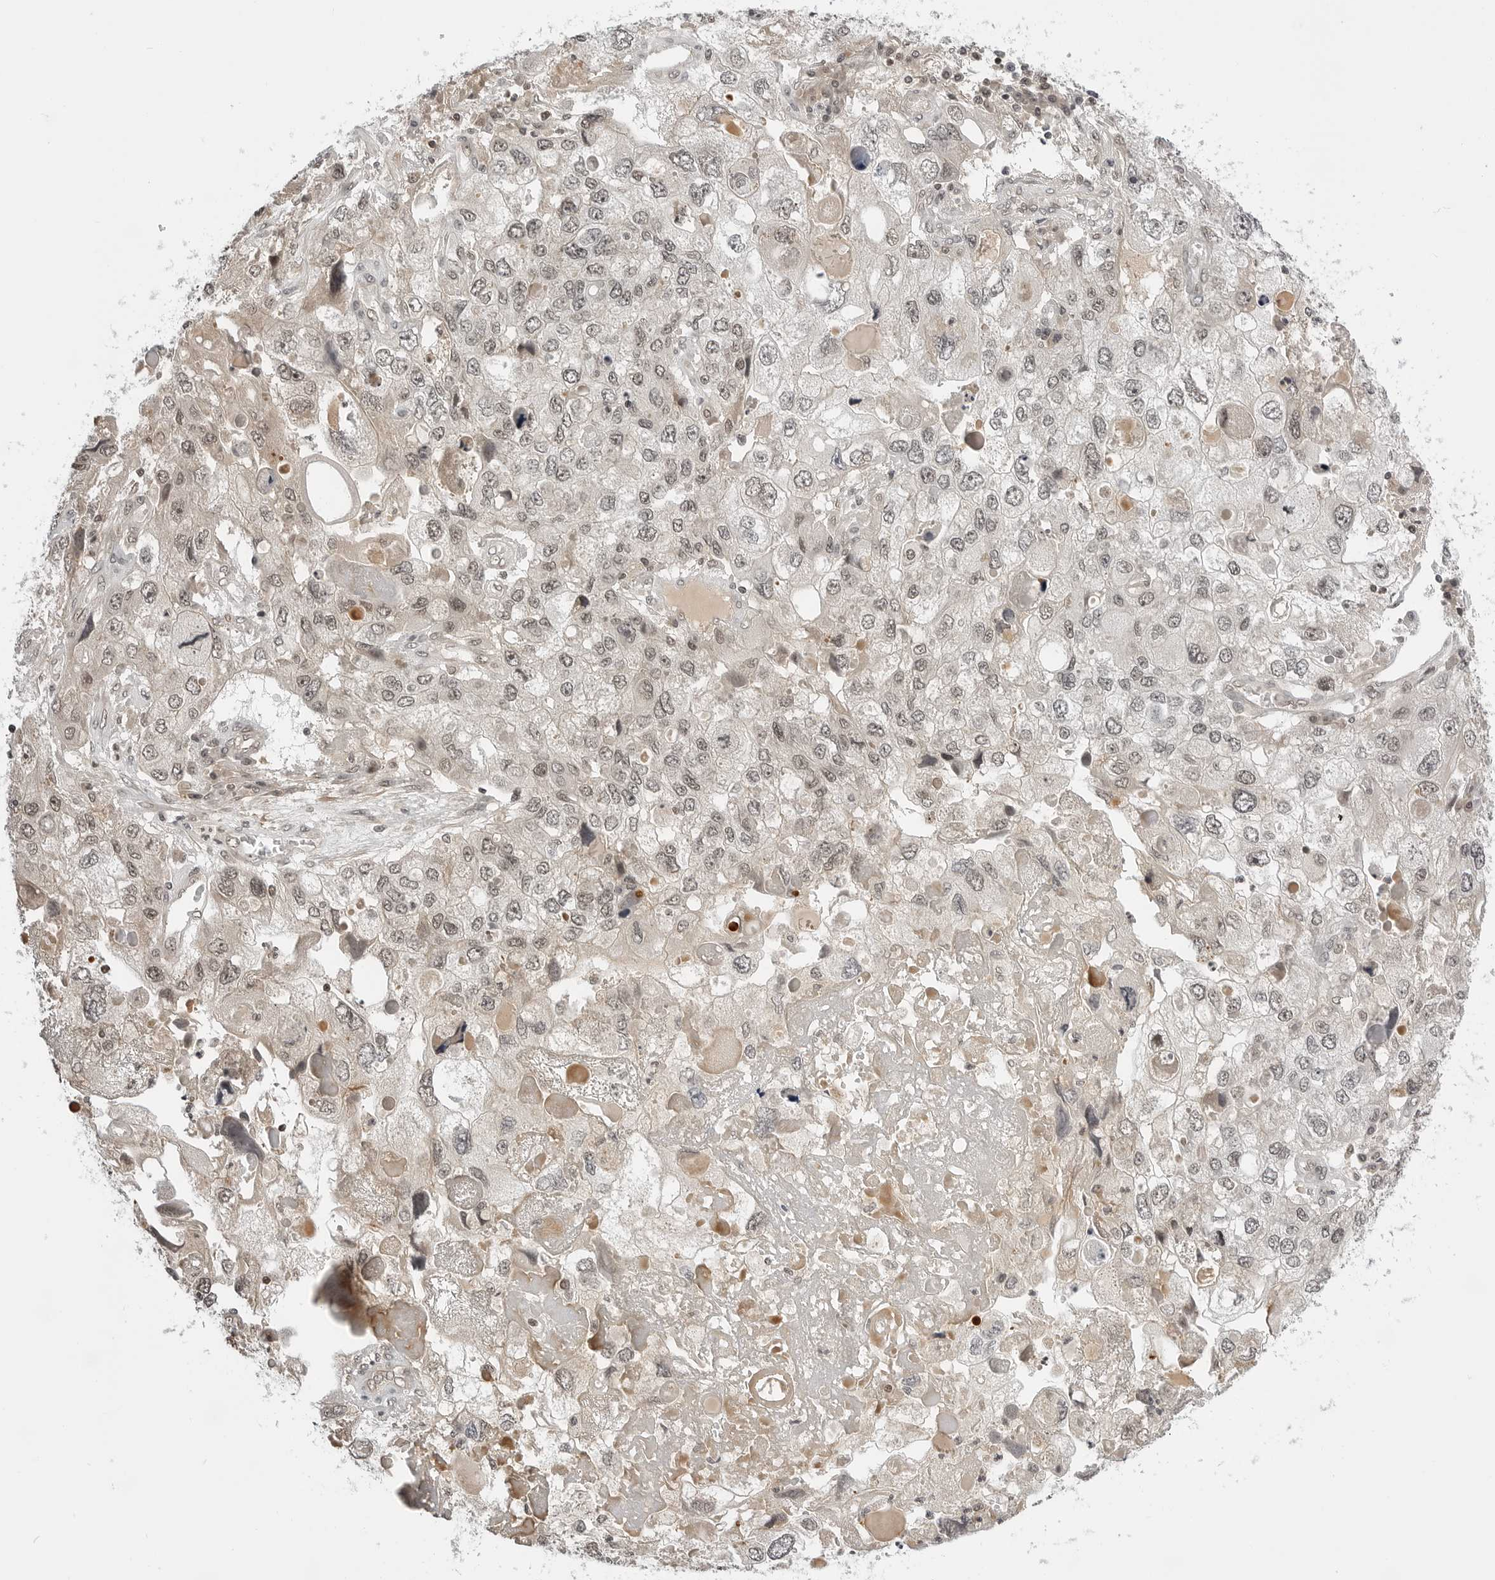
{"staining": {"intensity": "weak", "quantity": ">75%", "location": "nuclear"}, "tissue": "endometrial cancer", "cell_type": "Tumor cells", "image_type": "cancer", "snomed": [{"axis": "morphology", "description": "Adenocarcinoma, NOS"}, {"axis": "topography", "description": "Endometrium"}], "caption": "Tumor cells display weak nuclear expression in about >75% of cells in endometrial cancer. The protein is shown in brown color, while the nuclei are stained blue.", "gene": "C8orf33", "patient": {"sex": "female", "age": 49}}